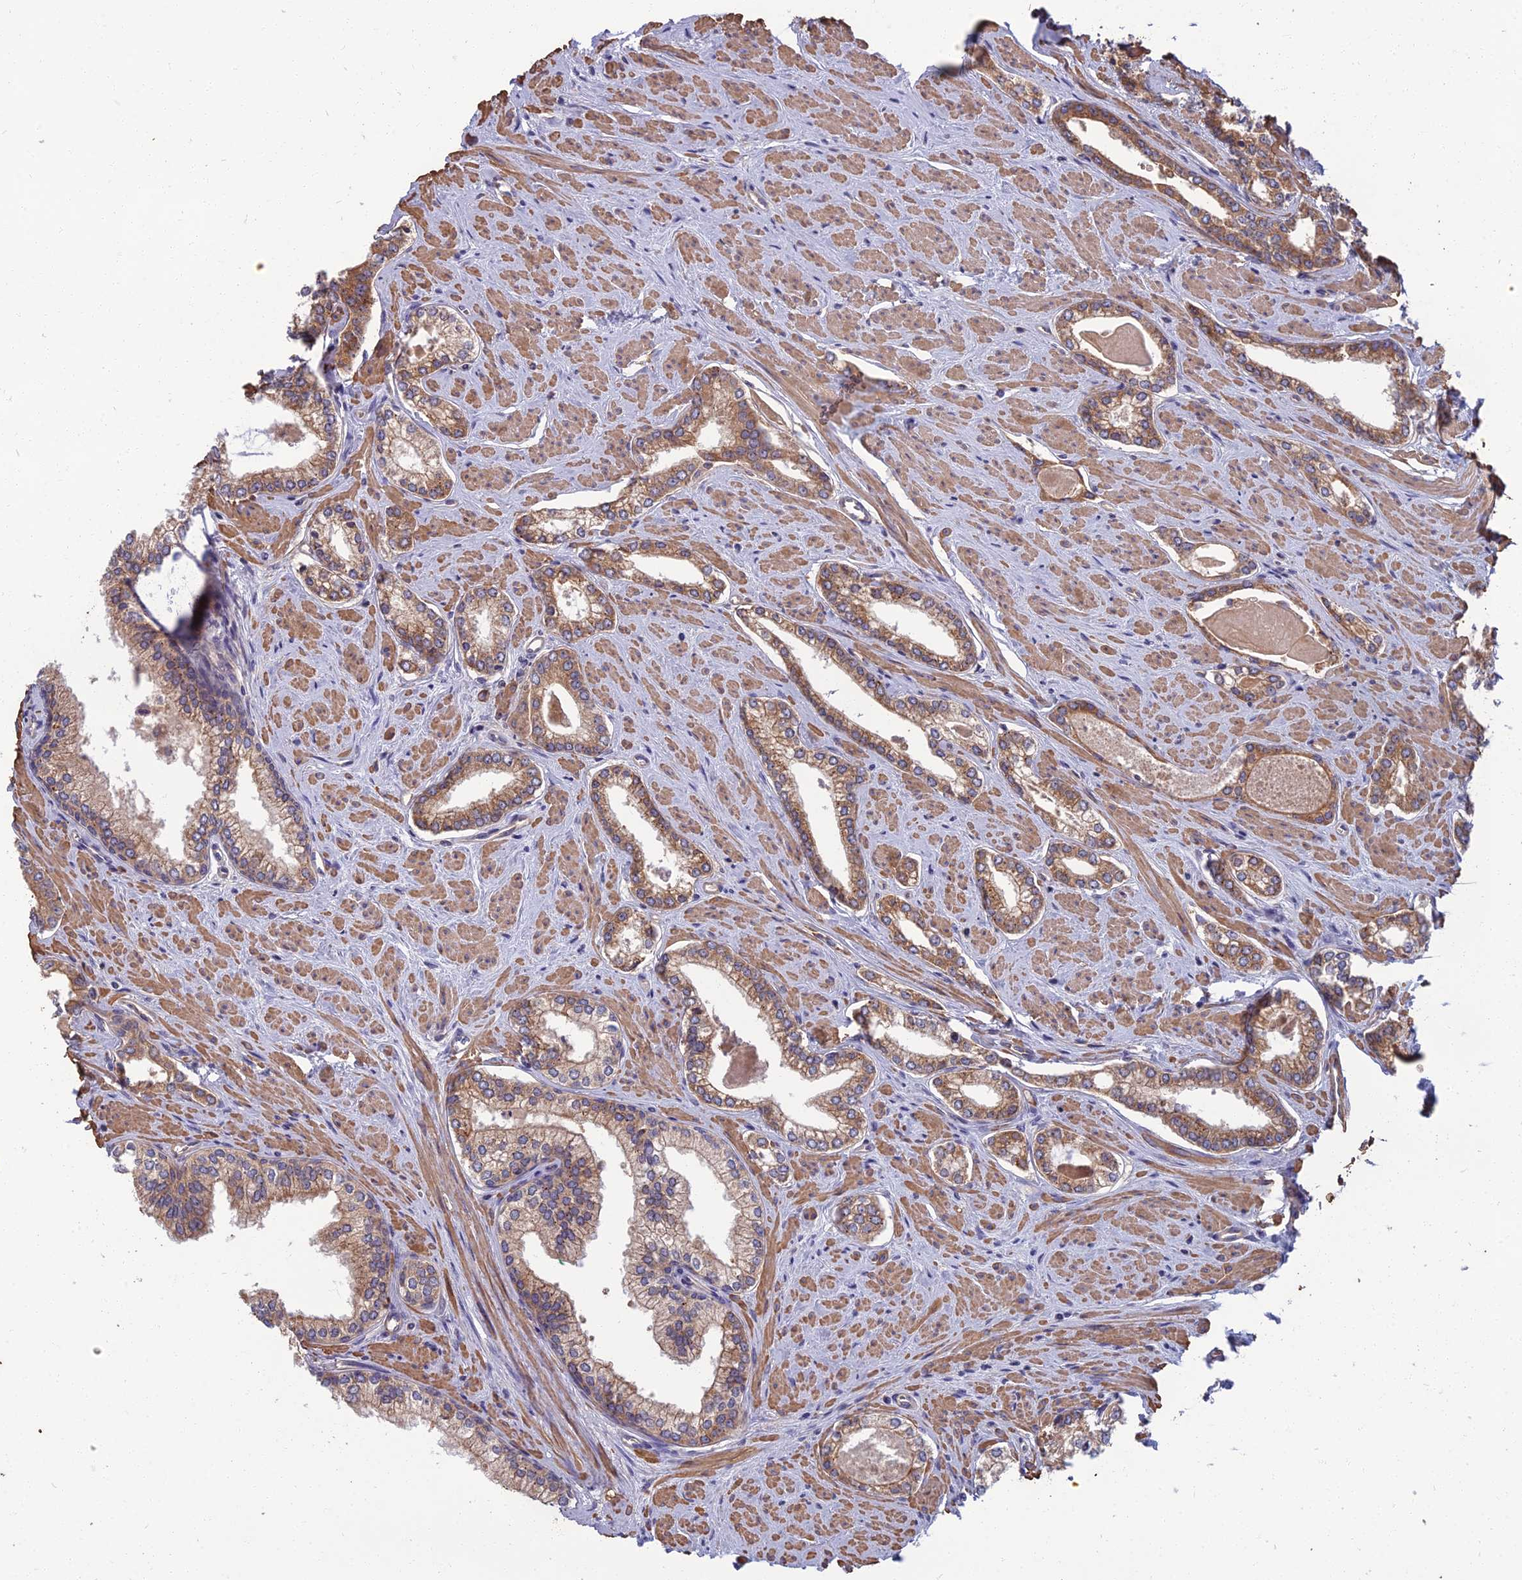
{"staining": {"intensity": "moderate", "quantity": ">75%", "location": "cytoplasmic/membranous"}, "tissue": "prostate cancer", "cell_type": "Tumor cells", "image_type": "cancer", "snomed": [{"axis": "morphology", "description": "Adenocarcinoma, Low grade"}, {"axis": "topography", "description": "Prostate and seminal vesicle, NOS"}], "caption": "Immunohistochemical staining of human prostate cancer (low-grade adenocarcinoma) shows medium levels of moderate cytoplasmic/membranous protein expression in approximately >75% of tumor cells.", "gene": "WDR24", "patient": {"sex": "male", "age": 60}}